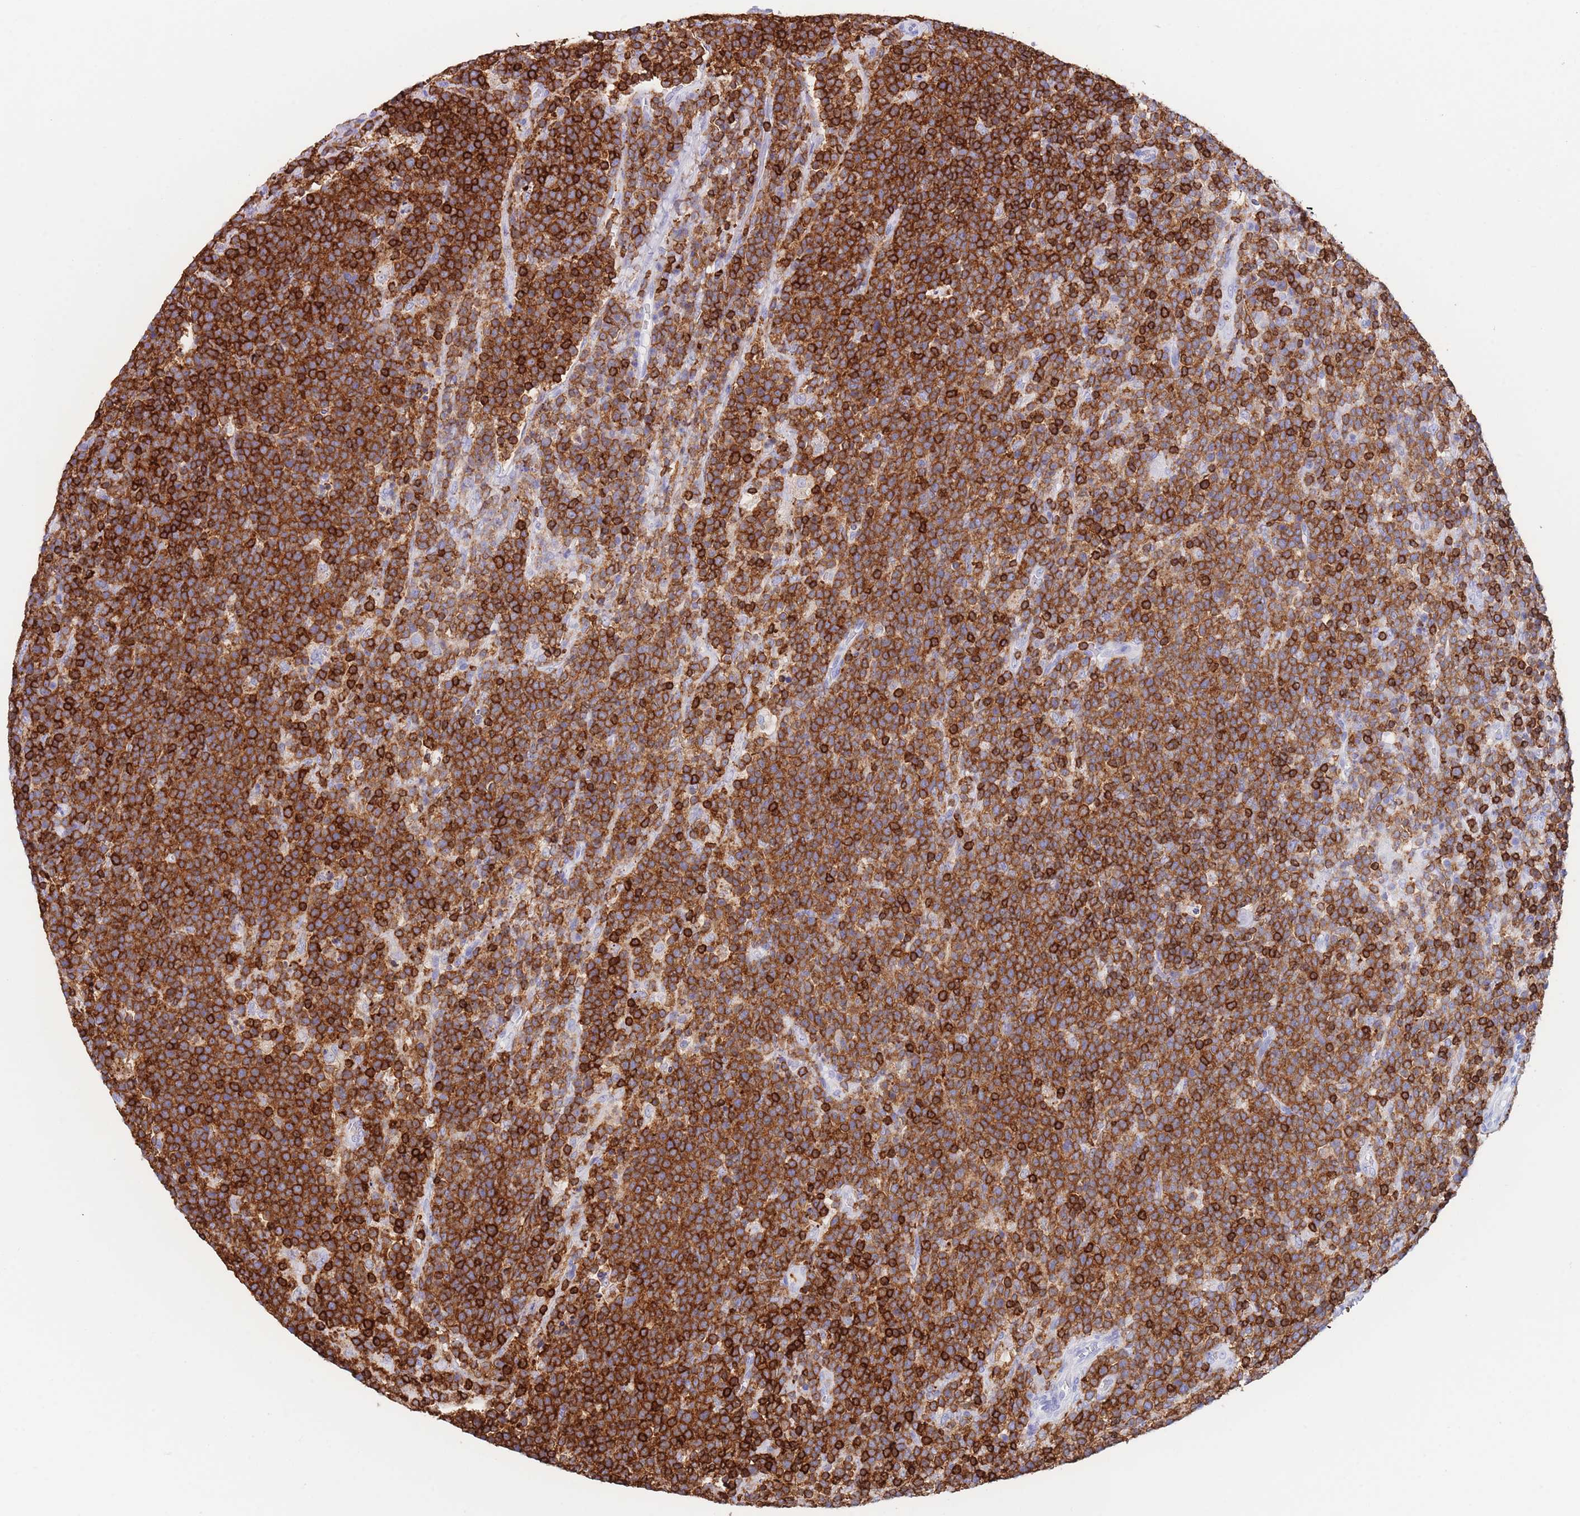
{"staining": {"intensity": "strong", "quantity": ">75%", "location": "cytoplasmic/membranous"}, "tissue": "lymphoma", "cell_type": "Tumor cells", "image_type": "cancer", "snomed": [{"axis": "morphology", "description": "Malignant lymphoma, non-Hodgkin's type, High grade"}, {"axis": "topography", "description": "Lymph node"}], "caption": "Immunohistochemistry (DAB (3,3'-diaminobenzidine)) staining of human malignant lymphoma, non-Hodgkin's type (high-grade) displays strong cytoplasmic/membranous protein staining in approximately >75% of tumor cells.", "gene": "CORO1A", "patient": {"sex": "male", "age": 61}}